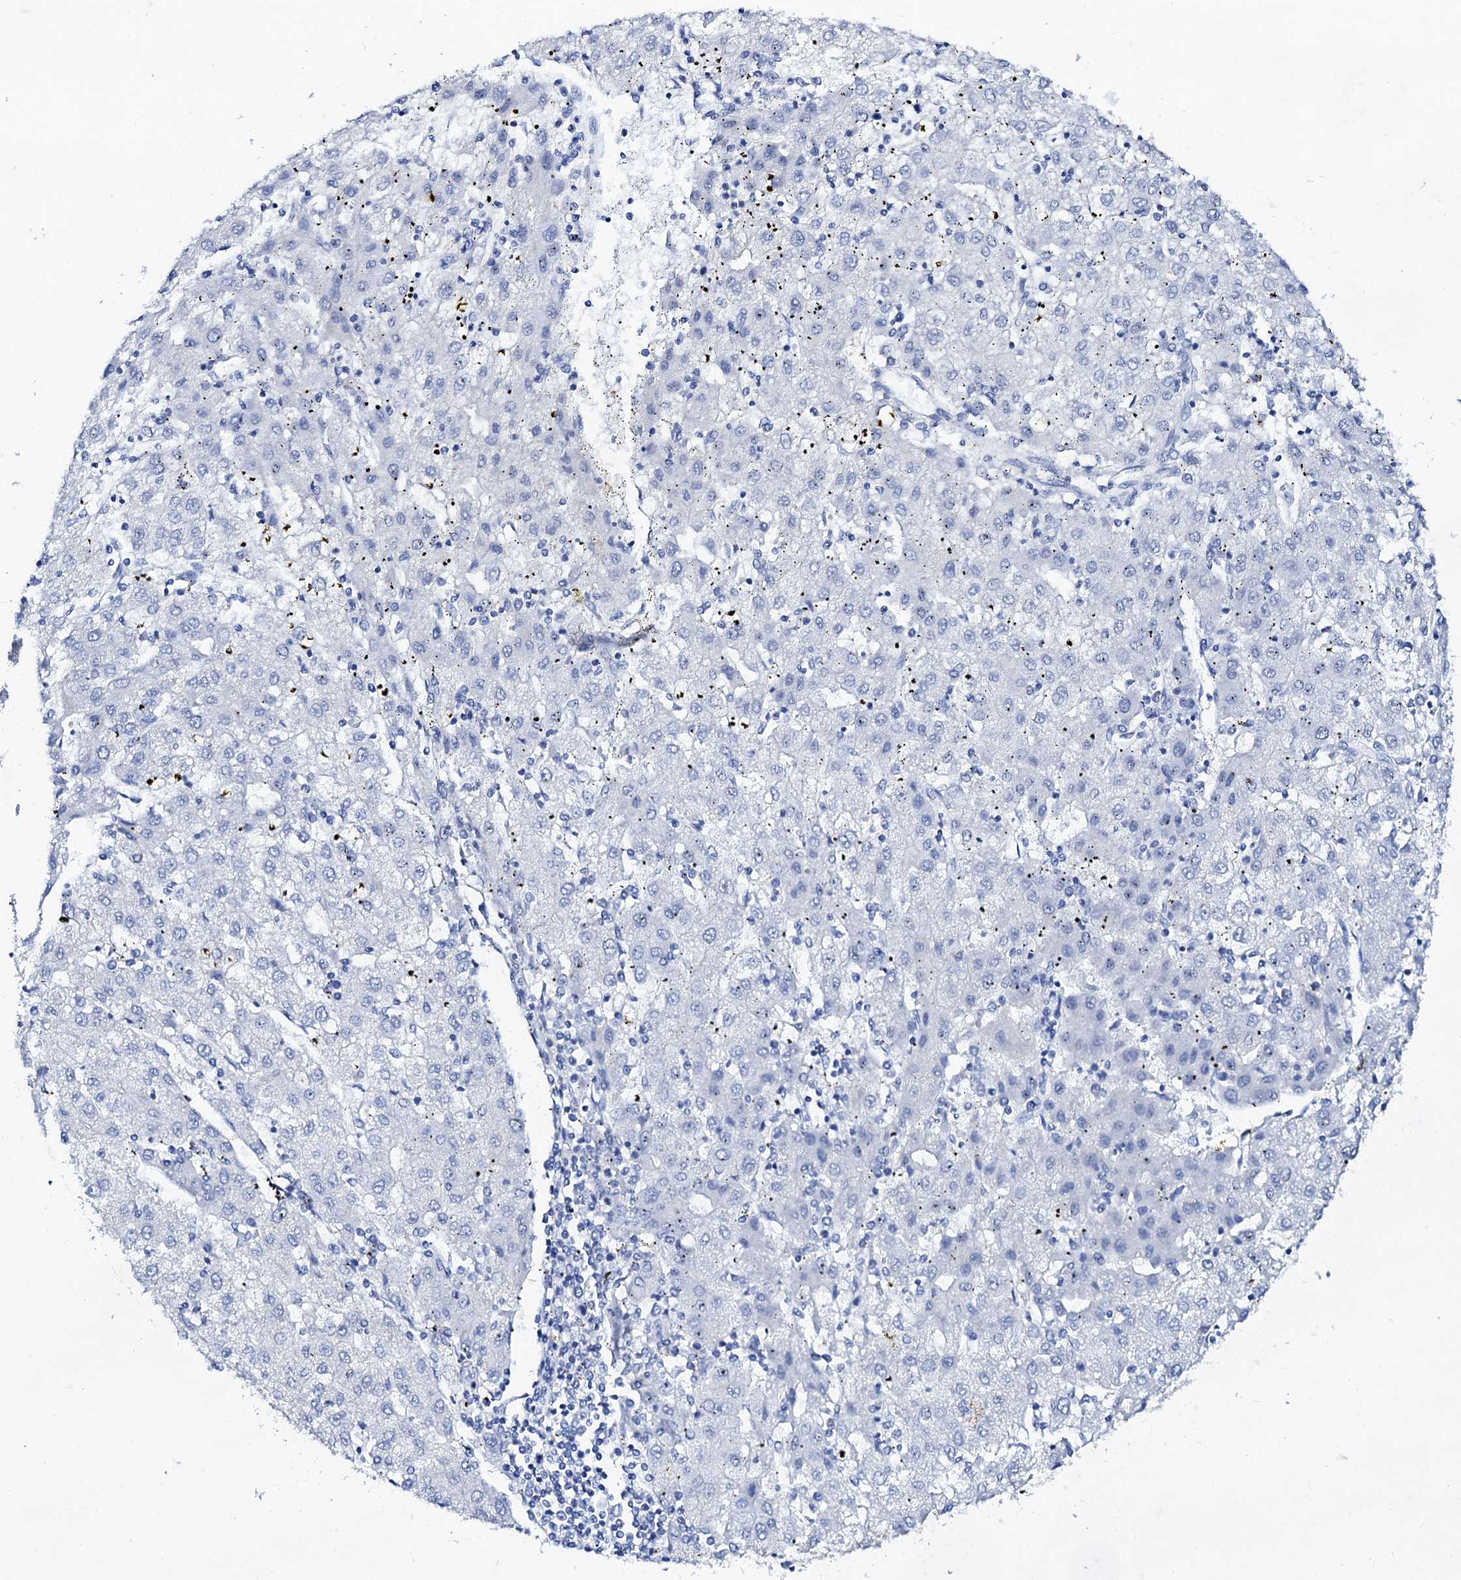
{"staining": {"intensity": "negative", "quantity": "none", "location": "none"}, "tissue": "liver cancer", "cell_type": "Tumor cells", "image_type": "cancer", "snomed": [{"axis": "morphology", "description": "Carcinoma, Hepatocellular, NOS"}, {"axis": "topography", "description": "Liver"}], "caption": "DAB immunohistochemical staining of human liver cancer shows no significant staining in tumor cells. Nuclei are stained in blue.", "gene": "GLB1L3", "patient": {"sex": "male", "age": 72}}